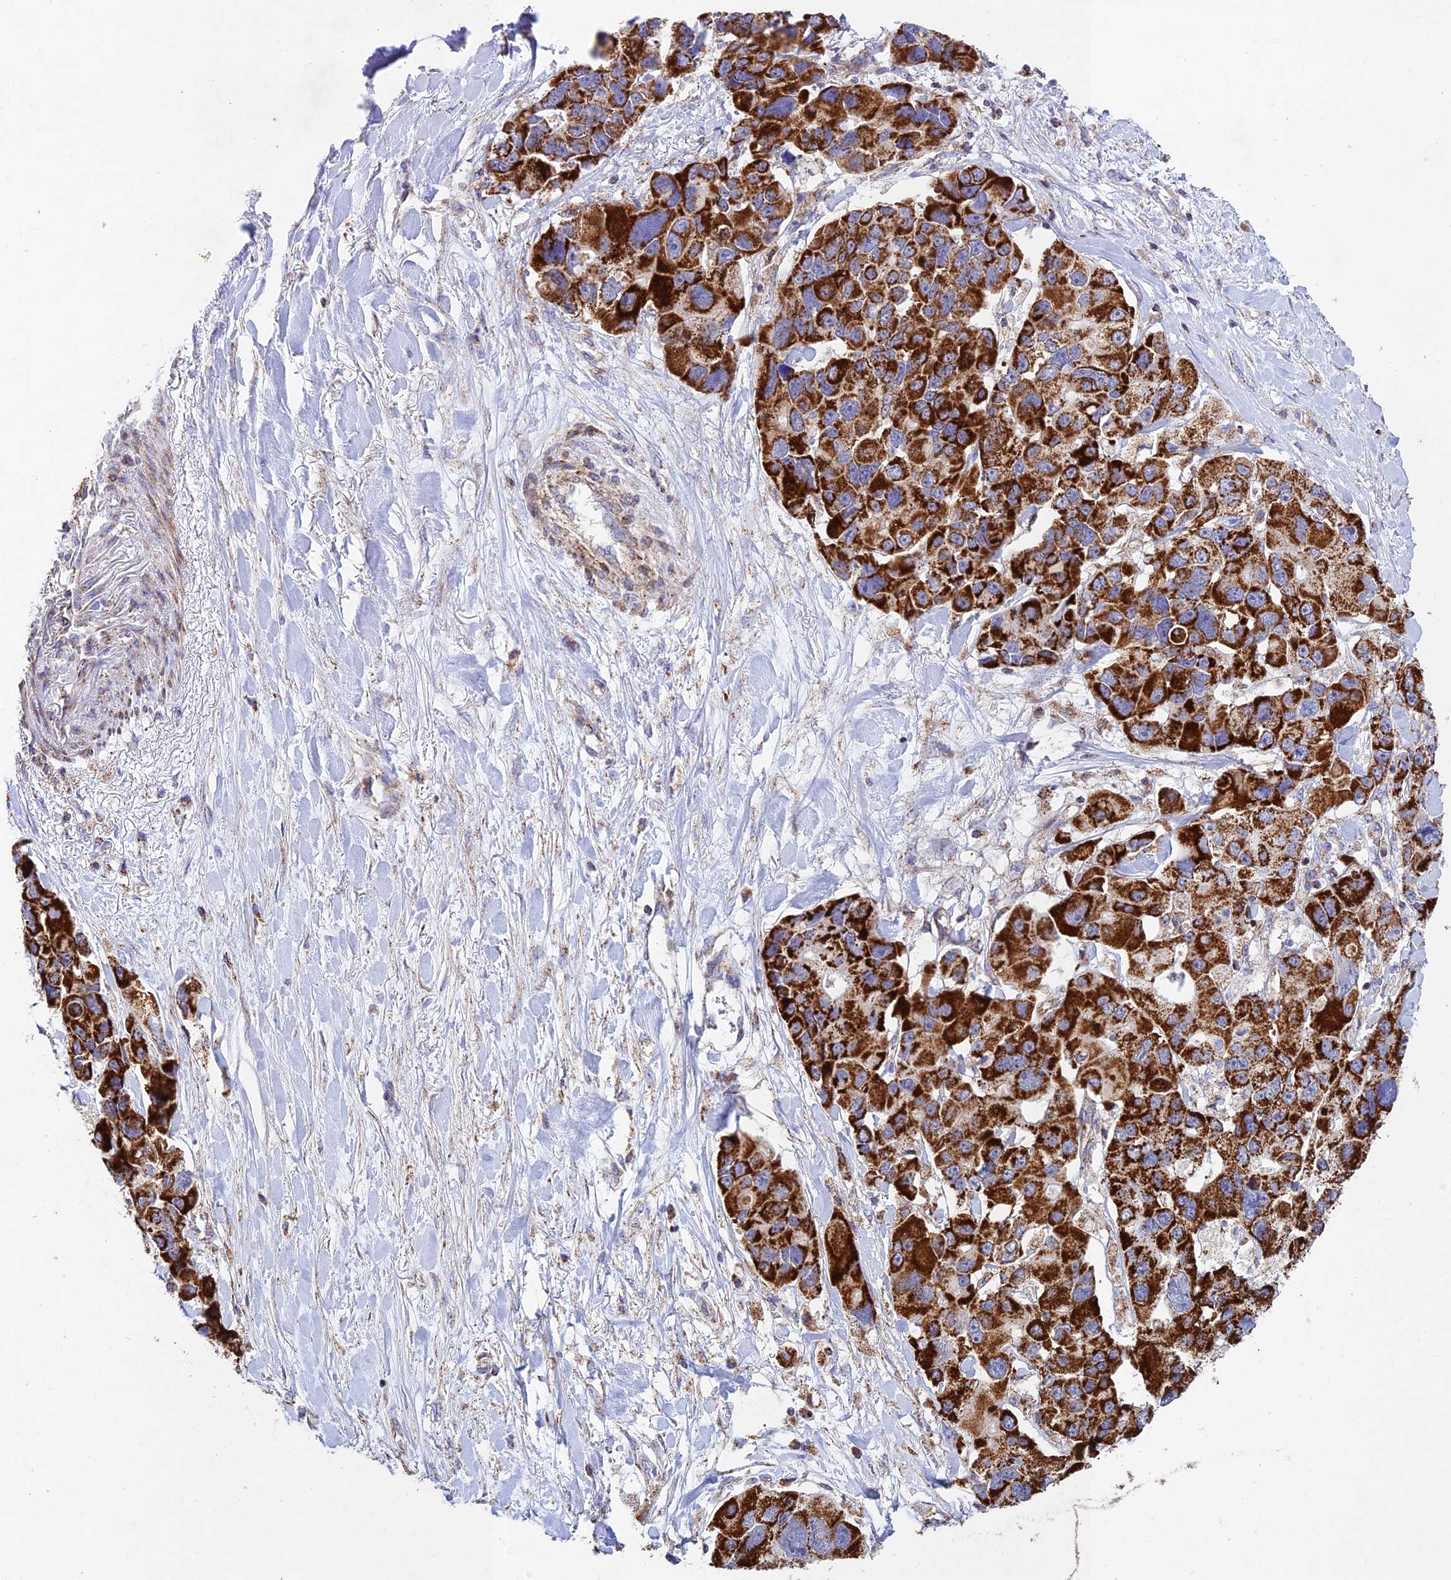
{"staining": {"intensity": "strong", "quantity": ">75%", "location": "cytoplasmic/membranous"}, "tissue": "lung cancer", "cell_type": "Tumor cells", "image_type": "cancer", "snomed": [{"axis": "morphology", "description": "Adenocarcinoma, NOS"}, {"axis": "topography", "description": "Lung"}], "caption": "A brown stain shows strong cytoplasmic/membranous staining of a protein in lung cancer tumor cells.", "gene": "KHDC3L", "patient": {"sex": "female", "age": 54}}